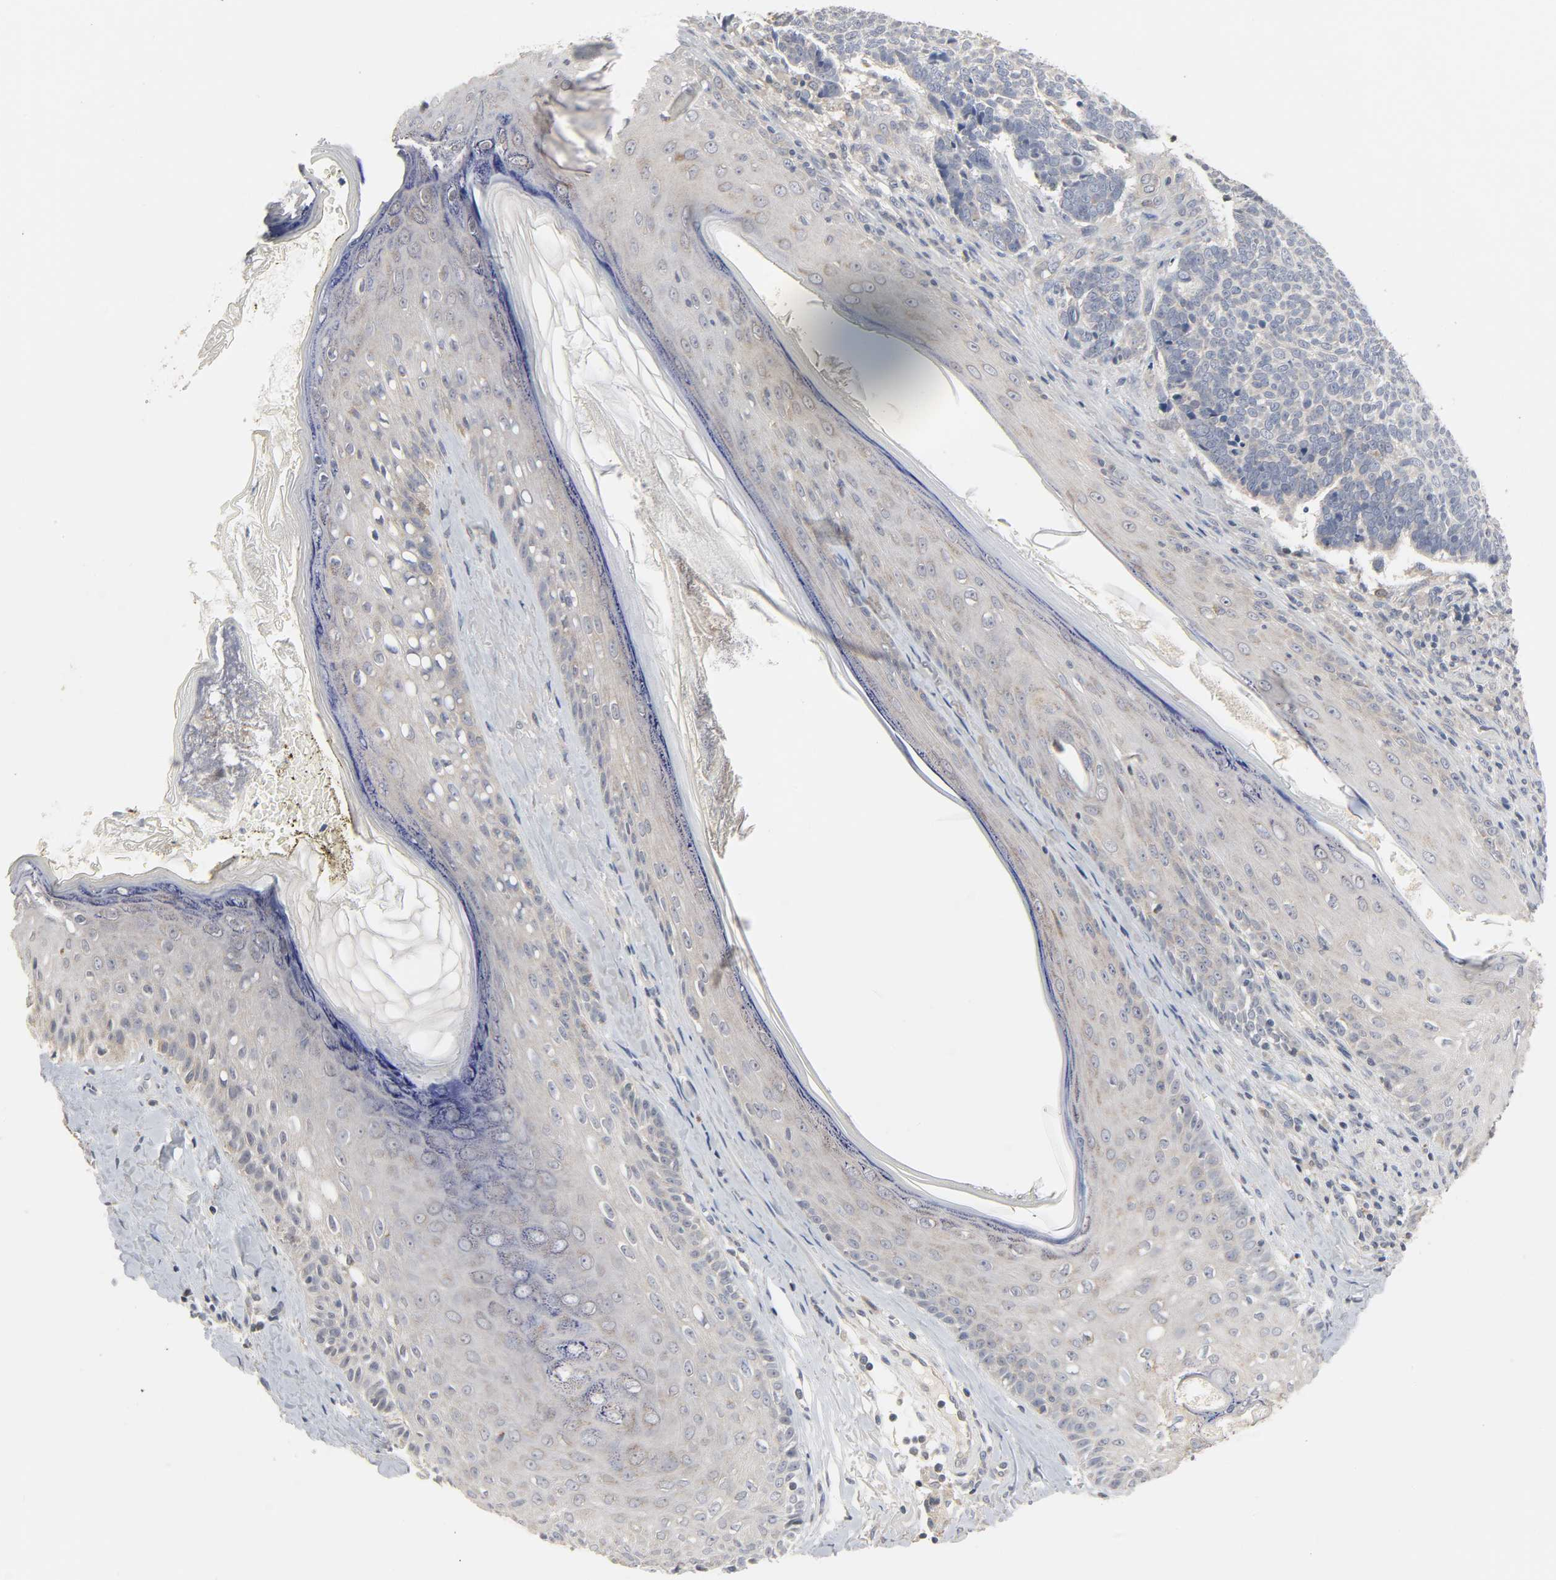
{"staining": {"intensity": "weak", "quantity": "<25%", "location": "cytoplasmic/membranous"}, "tissue": "skin cancer", "cell_type": "Tumor cells", "image_type": "cancer", "snomed": [{"axis": "morphology", "description": "Basal cell carcinoma"}, {"axis": "topography", "description": "Skin"}], "caption": "The histopathology image reveals no staining of tumor cells in skin cancer (basal cell carcinoma).", "gene": "CLEC4E", "patient": {"sex": "male", "age": 84}}